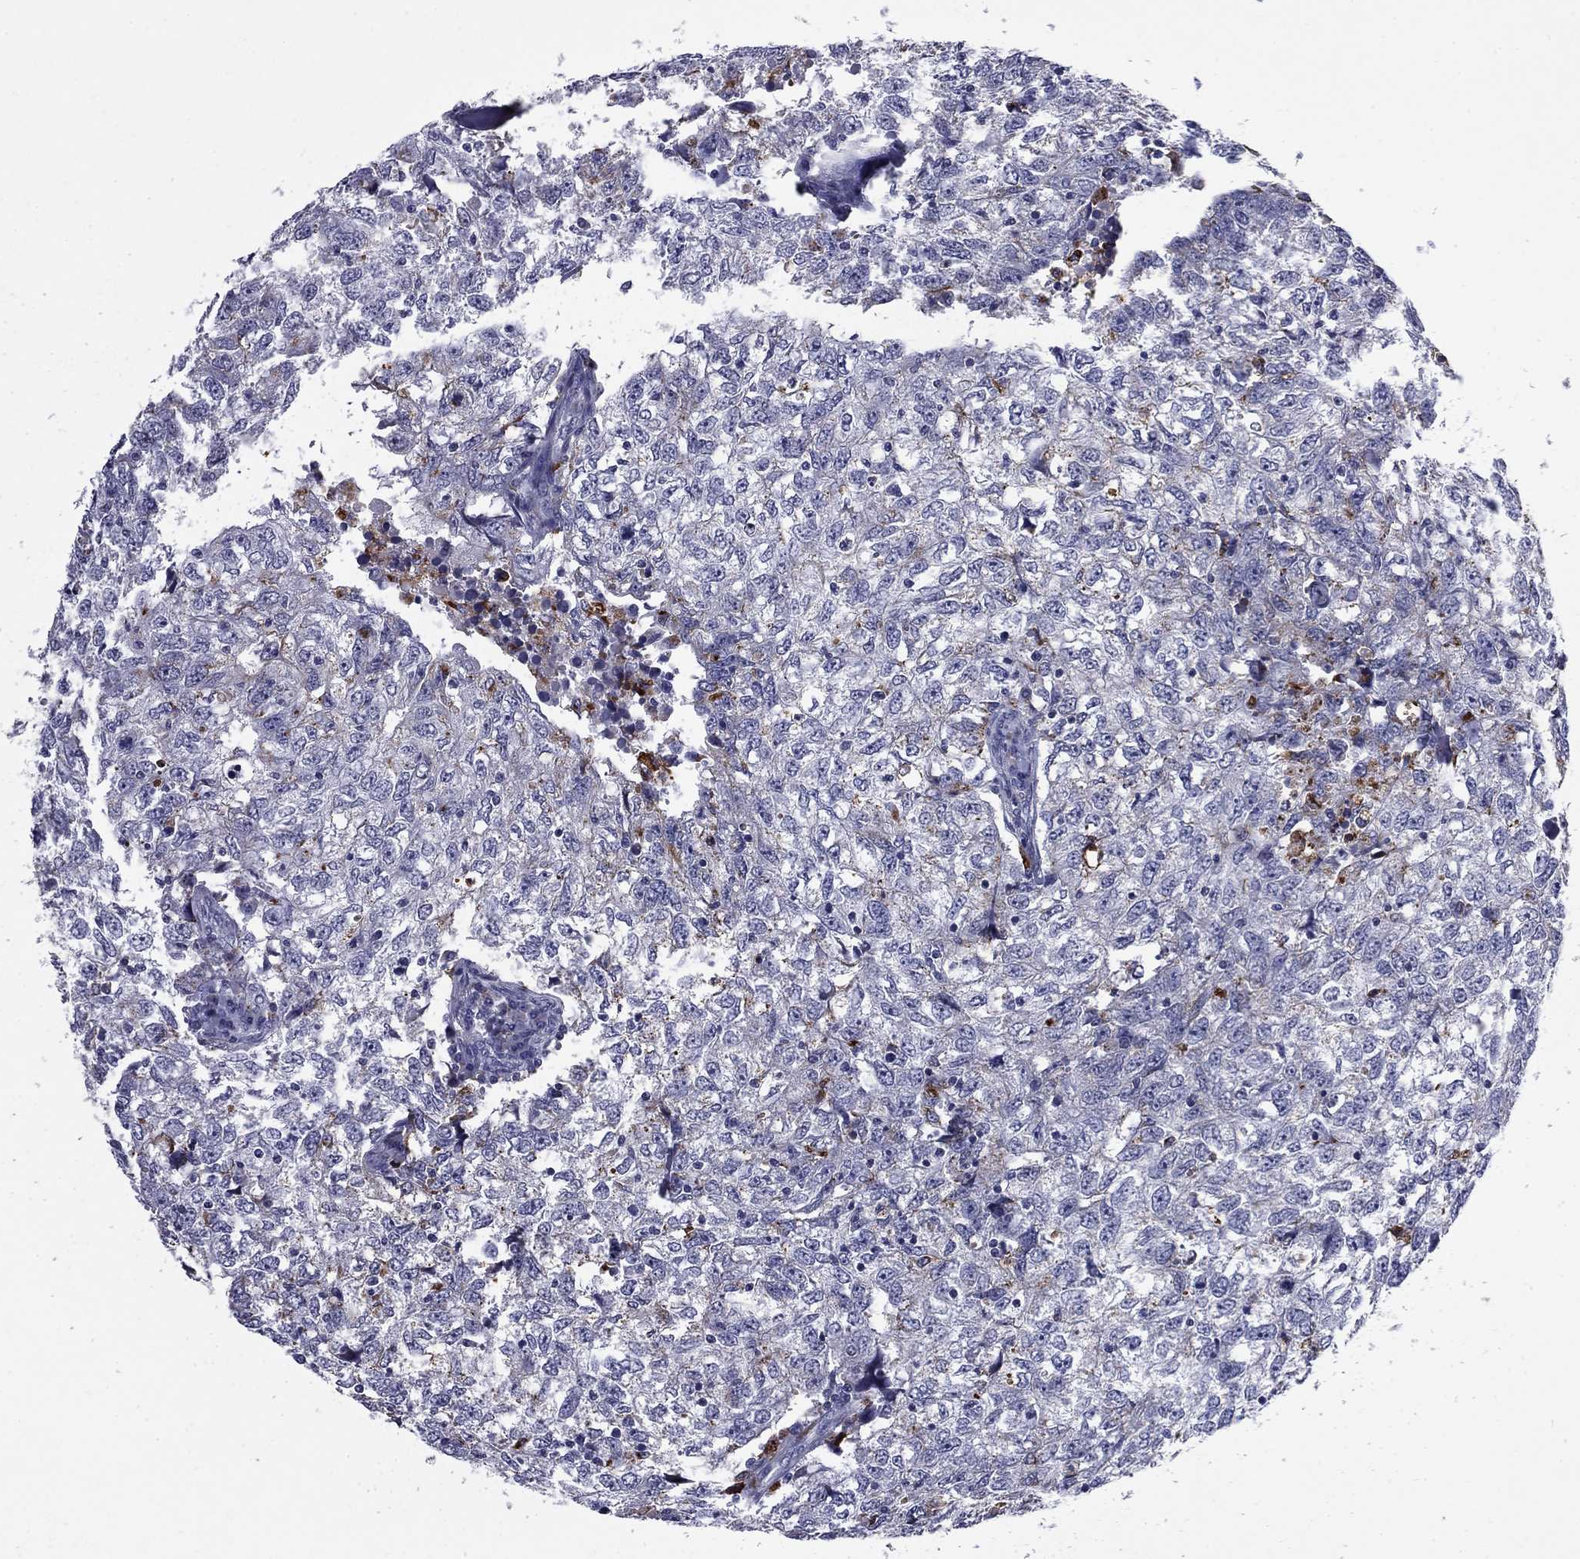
{"staining": {"intensity": "negative", "quantity": "none", "location": "none"}, "tissue": "breast cancer", "cell_type": "Tumor cells", "image_type": "cancer", "snomed": [{"axis": "morphology", "description": "Duct carcinoma"}, {"axis": "topography", "description": "Breast"}], "caption": "A high-resolution micrograph shows immunohistochemistry (IHC) staining of breast cancer (invasive ductal carcinoma), which displays no significant expression in tumor cells.", "gene": "MADCAM1", "patient": {"sex": "female", "age": 30}}